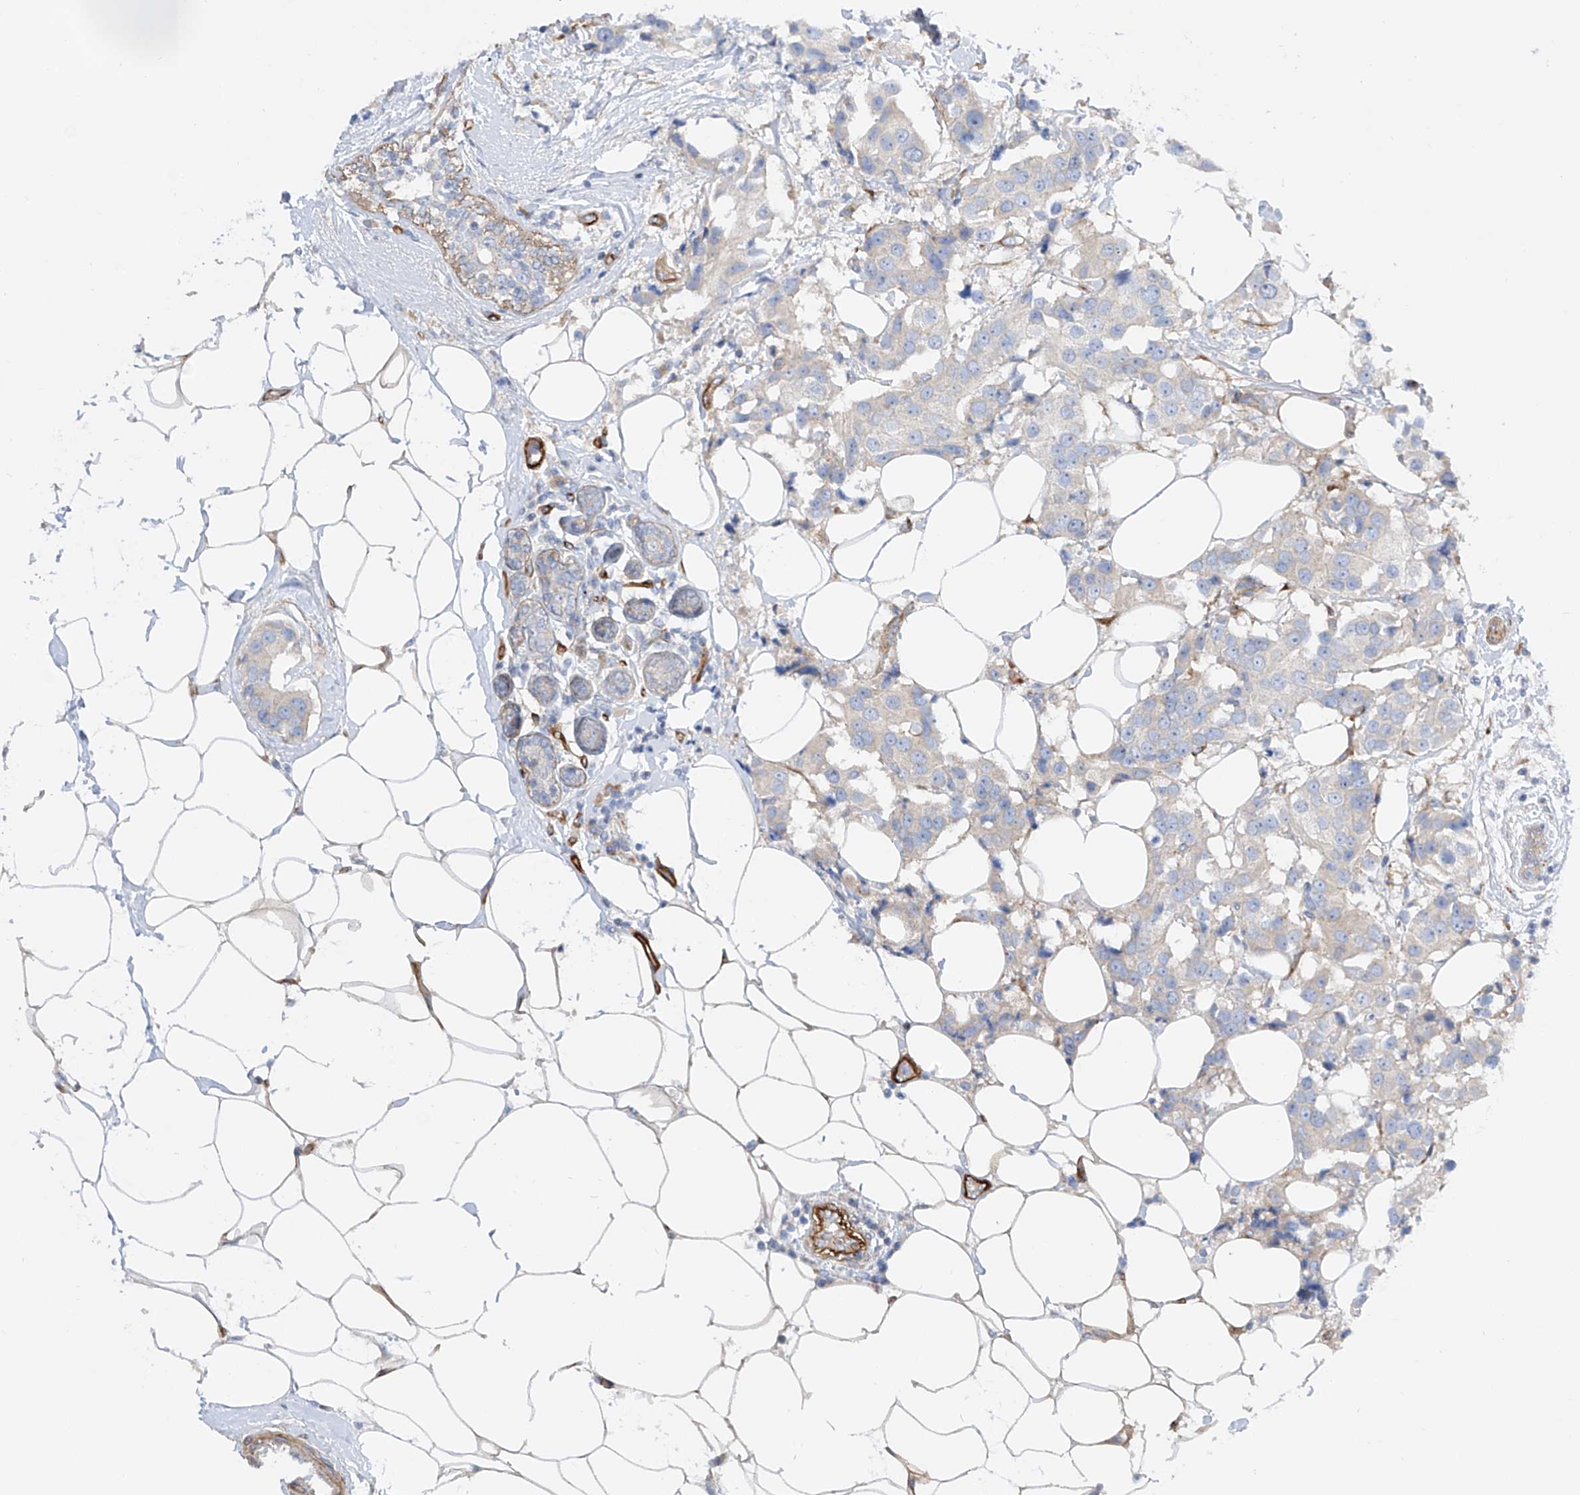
{"staining": {"intensity": "negative", "quantity": "none", "location": "none"}, "tissue": "breast cancer", "cell_type": "Tumor cells", "image_type": "cancer", "snomed": [{"axis": "morphology", "description": "Normal tissue, NOS"}, {"axis": "morphology", "description": "Duct carcinoma"}, {"axis": "topography", "description": "Breast"}], "caption": "Human breast cancer stained for a protein using immunohistochemistry (IHC) displays no positivity in tumor cells.", "gene": "LCA5", "patient": {"sex": "female", "age": 39}}